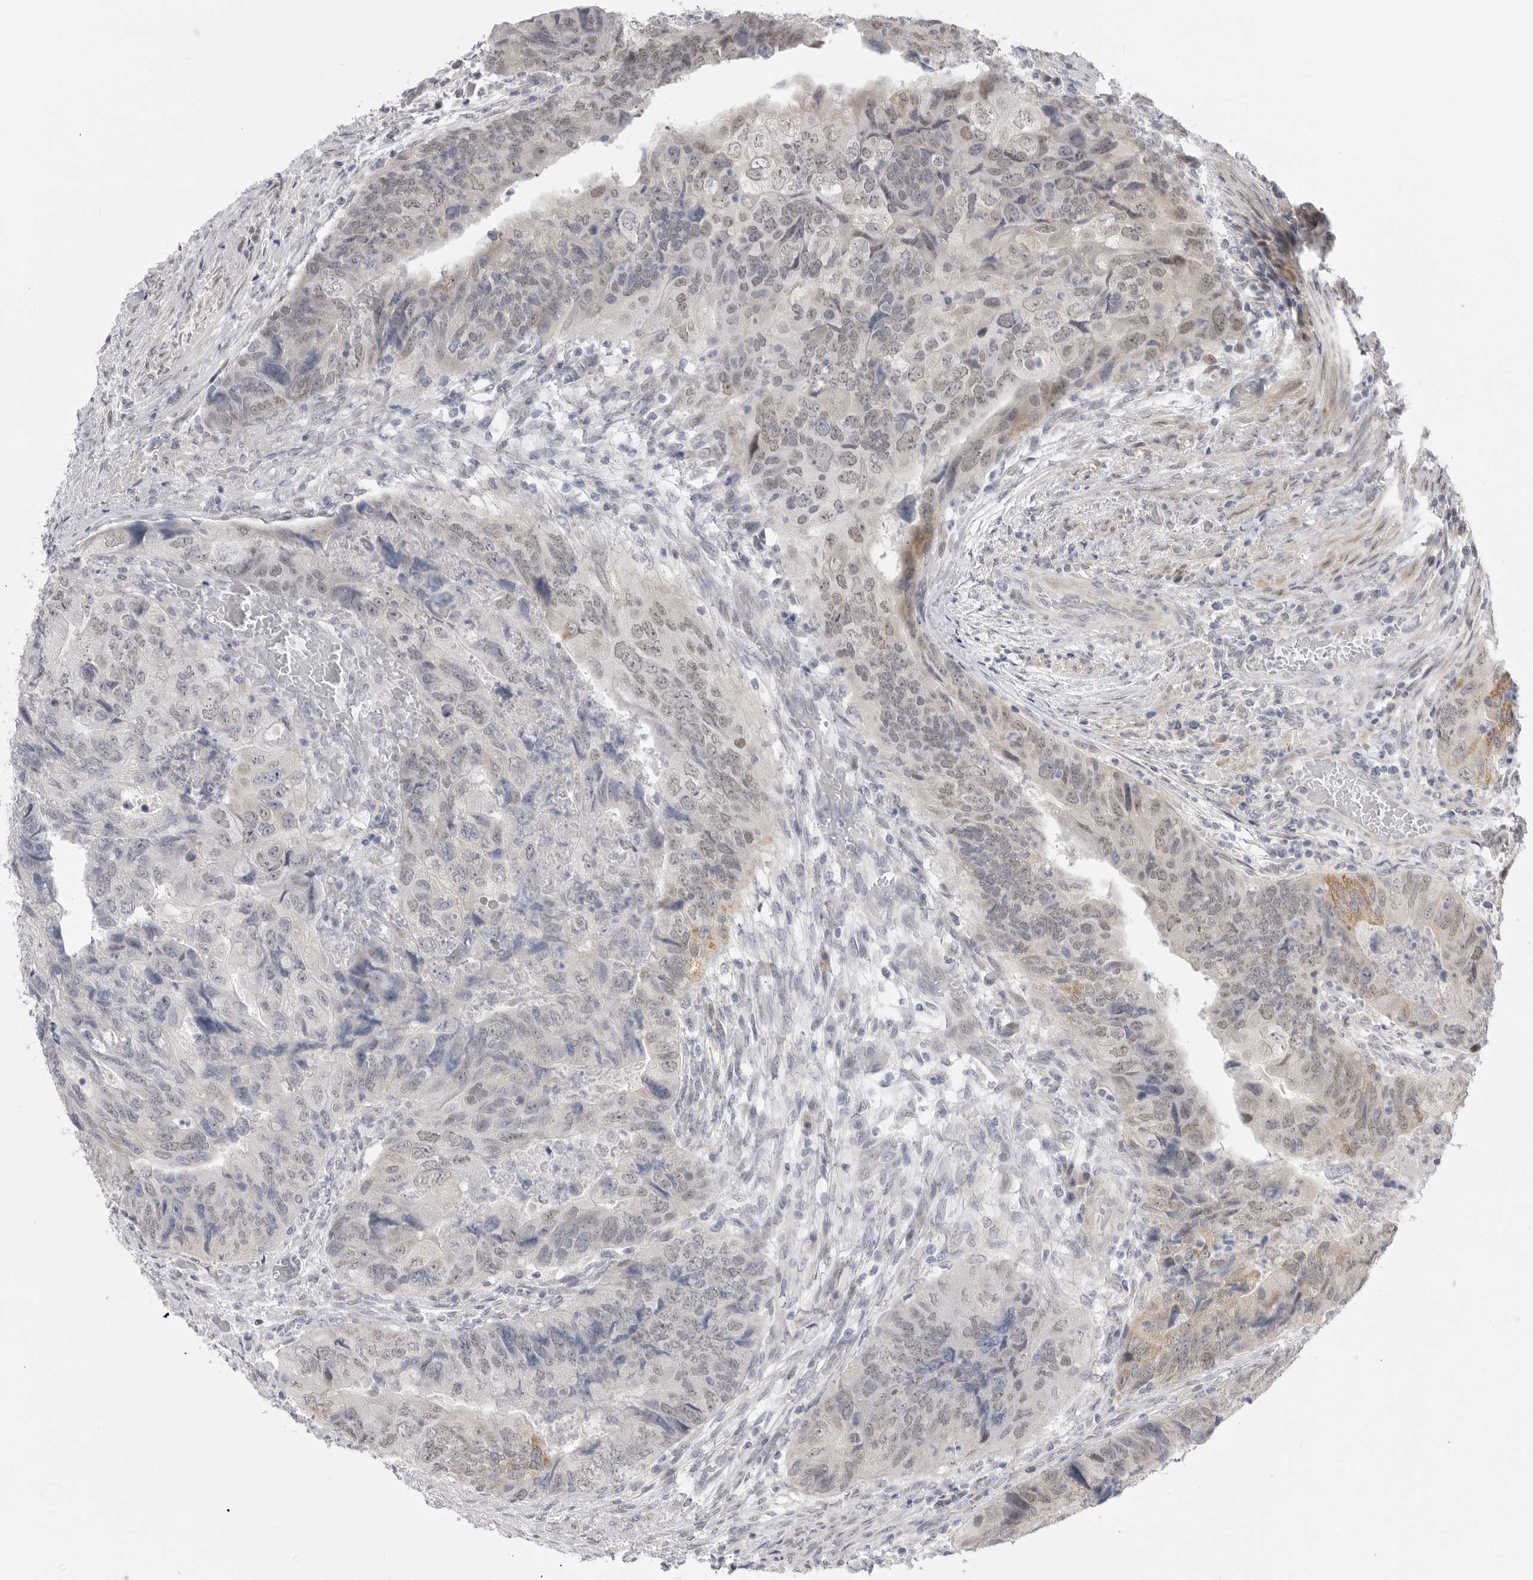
{"staining": {"intensity": "weak", "quantity": "<25%", "location": "cytoplasmic/membranous,nuclear"}, "tissue": "colorectal cancer", "cell_type": "Tumor cells", "image_type": "cancer", "snomed": [{"axis": "morphology", "description": "Adenocarcinoma, NOS"}, {"axis": "topography", "description": "Rectum"}], "caption": "This is an immunohistochemistry (IHC) histopathology image of adenocarcinoma (colorectal). There is no staining in tumor cells.", "gene": "GGT6", "patient": {"sex": "male", "age": 63}}